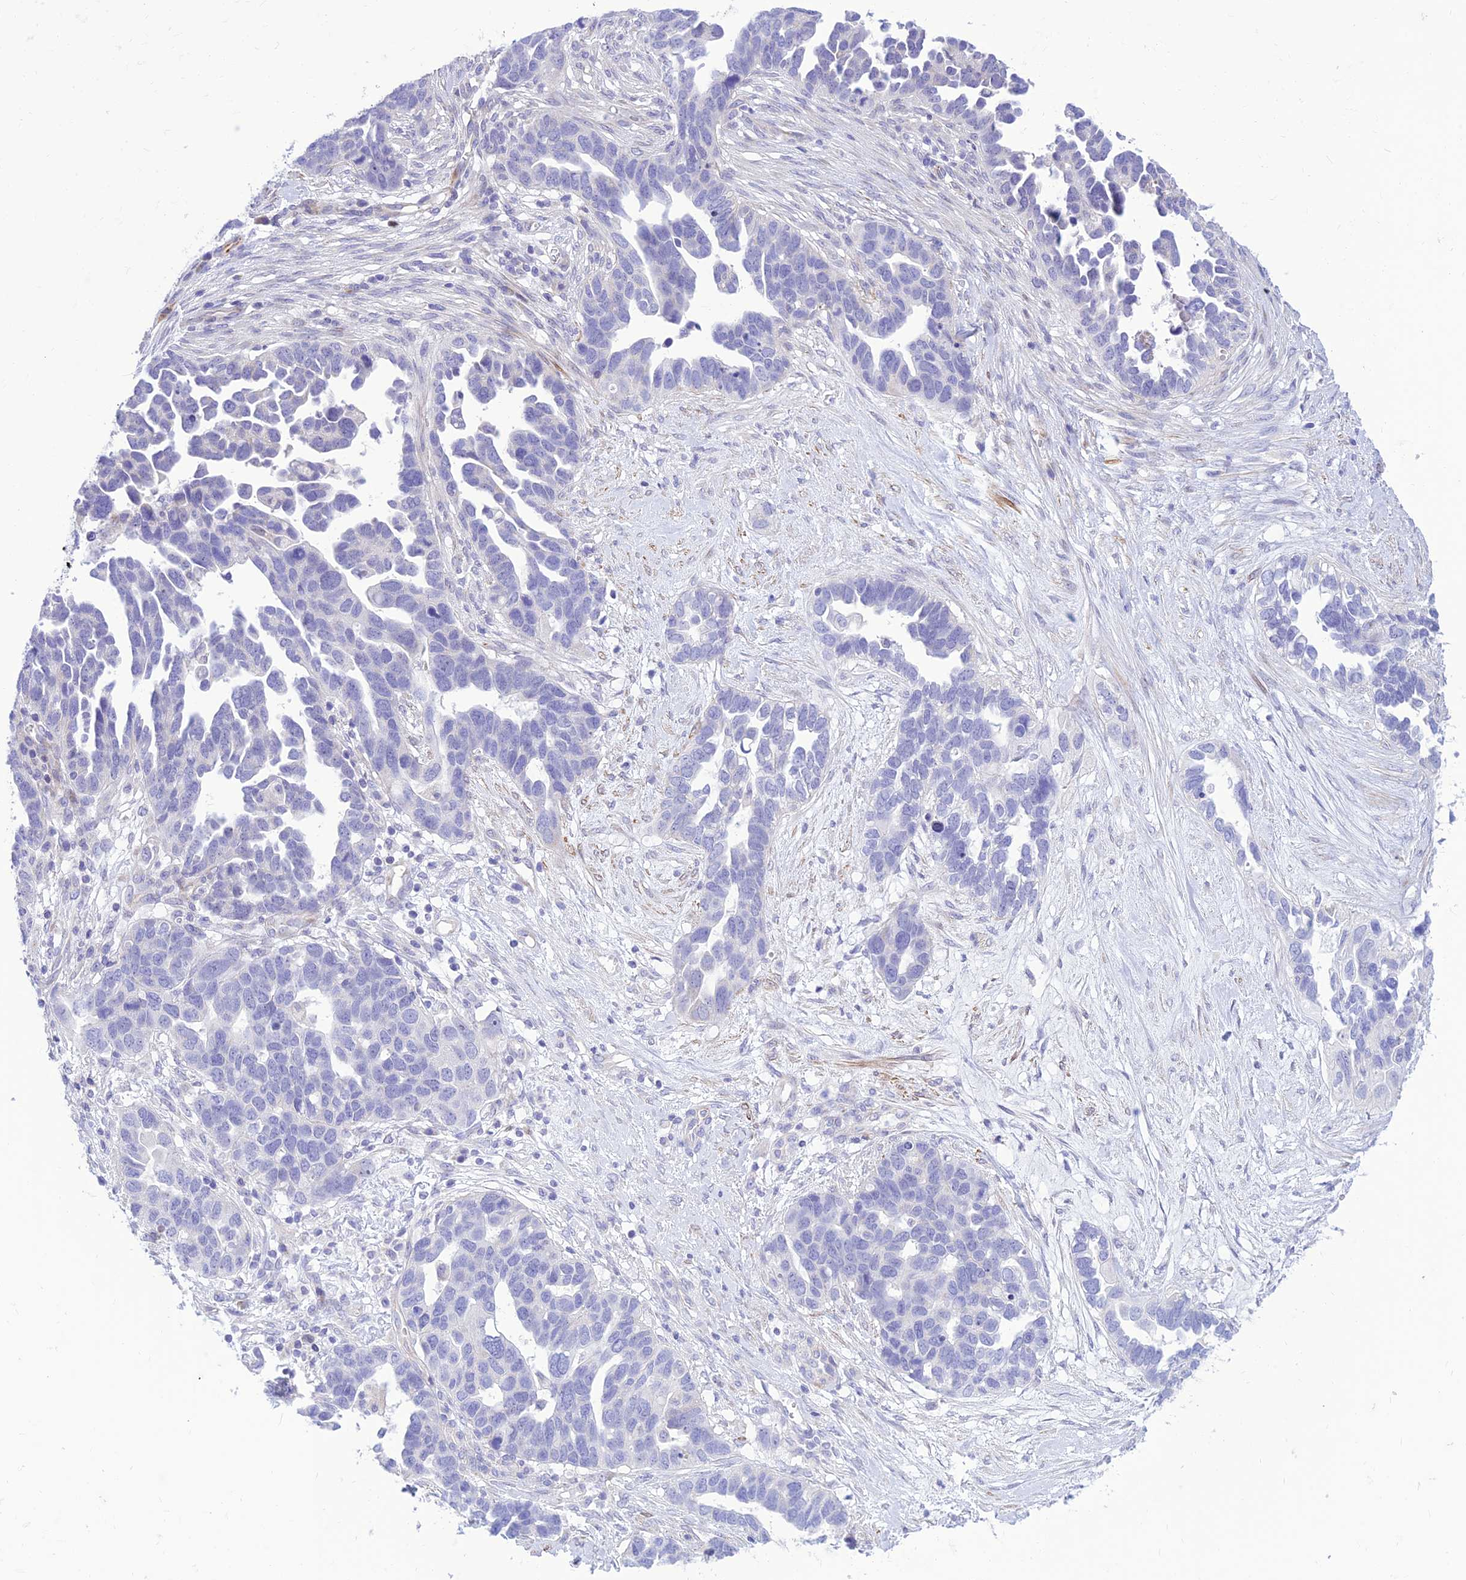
{"staining": {"intensity": "negative", "quantity": "none", "location": "none"}, "tissue": "ovarian cancer", "cell_type": "Tumor cells", "image_type": "cancer", "snomed": [{"axis": "morphology", "description": "Cystadenocarcinoma, serous, NOS"}, {"axis": "topography", "description": "Ovary"}], "caption": "Serous cystadenocarcinoma (ovarian) stained for a protein using immunohistochemistry displays no staining tumor cells.", "gene": "FAM186B", "patient": {"sex": "female", "age": 54}}